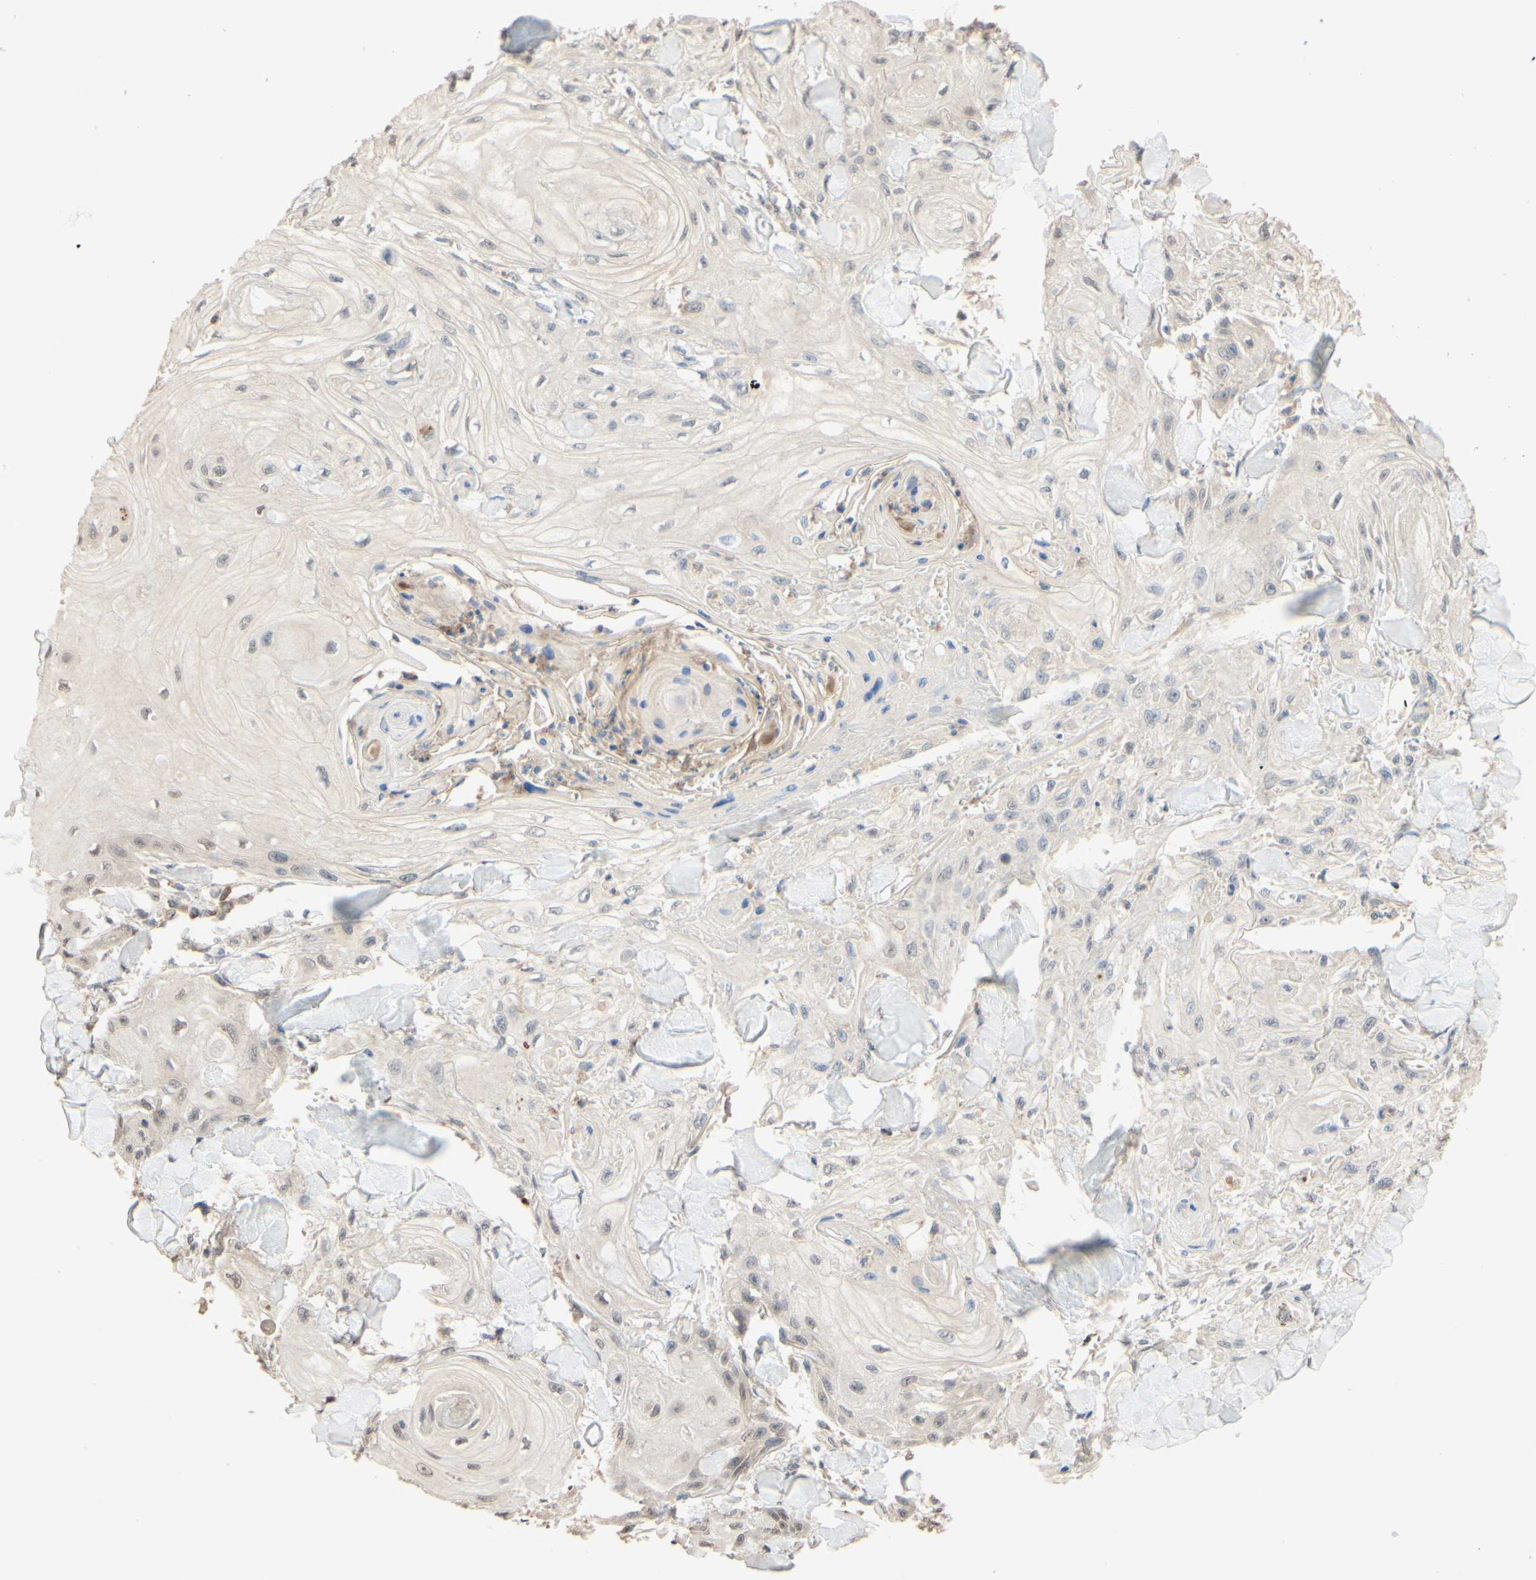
{"staining": {"intensity": "negative", "quantity": "none", "location": "none"}, "tissue": "skin cancer", "cell_type": "Tumor cells", "image_type": "cancer", "snomed": [{"axis": "morphology", "description": "Squamous cell carcinoma, NOS"}, {"axis": "topography", "description": "Skin"}], "caption": "High power microscopy histopathology image of an immunohistochemistry (IHC) micrograph of skin squamous cell carcinoma, revealing no significant staining in tumor cells. The staining was performed using DAB (3,3'-diaminobenzidine) to visualize the protein expression in brown, while the nuclei were stained in blue with hematoxylin (Magnification: 20x).", "gene": "SMIM19", "patient": {"sex": "male", "age": 74}}